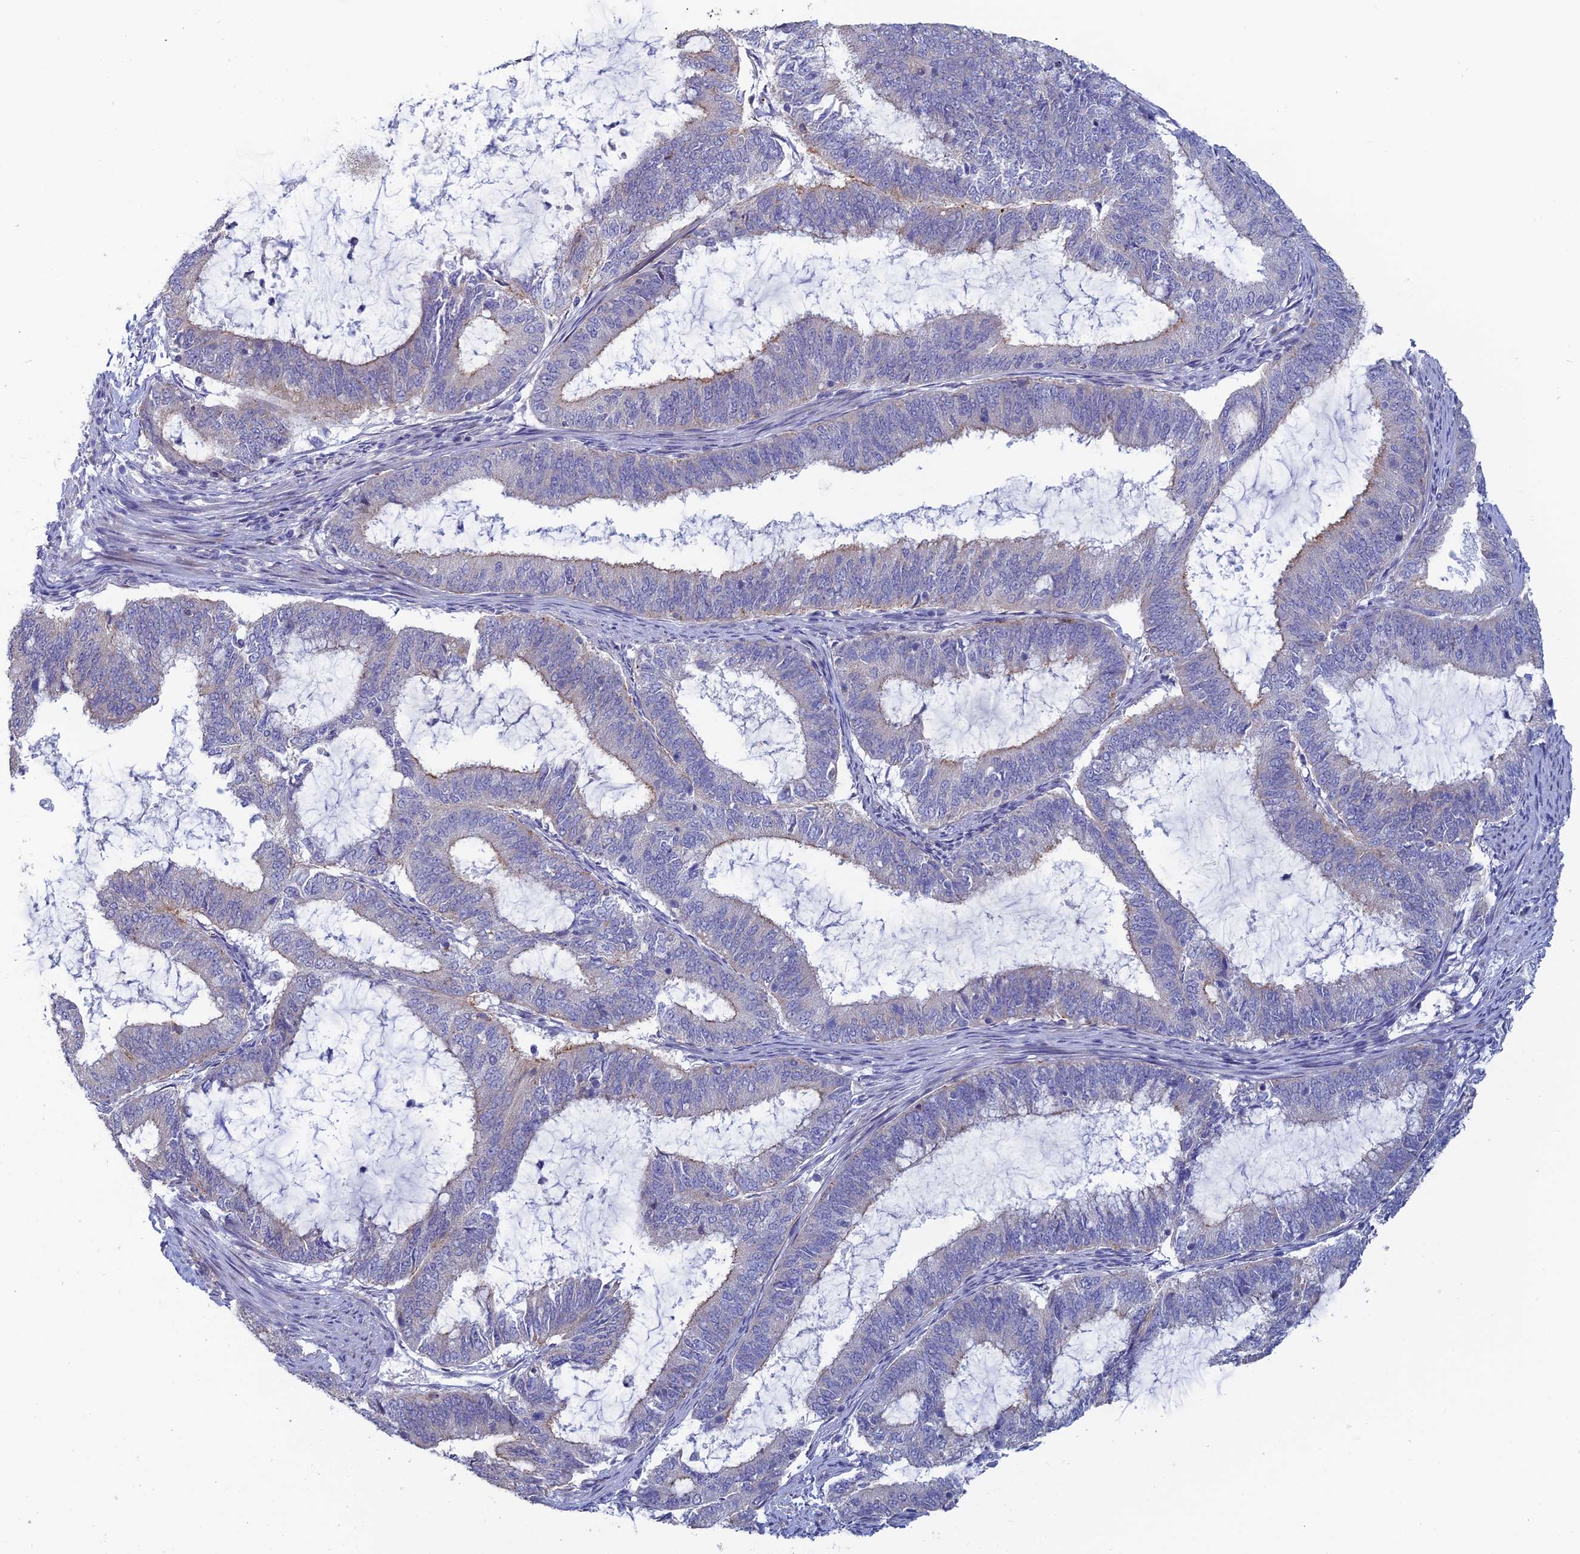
{"staining": {"intensity": "weak", "quantity": "<25%", "location": "cytoplasmic/membranous"}, "tissue": "endometrial cancer", "cell_type": "Tumor cells", "image_type": "cancer", "snomed": [{"axis": "morphology", "description": "Adenocarcinoma, NOS"}, {"axis": "topography", "description": "Endometrium"}], "caption": "This is a micrograph of immunohistochemistry staining of endometrial adenocarcinoma, which shows no positivity in tumor cells.", "gene": "GIPC1", "patient": {"sex": "female", "age": 51}}